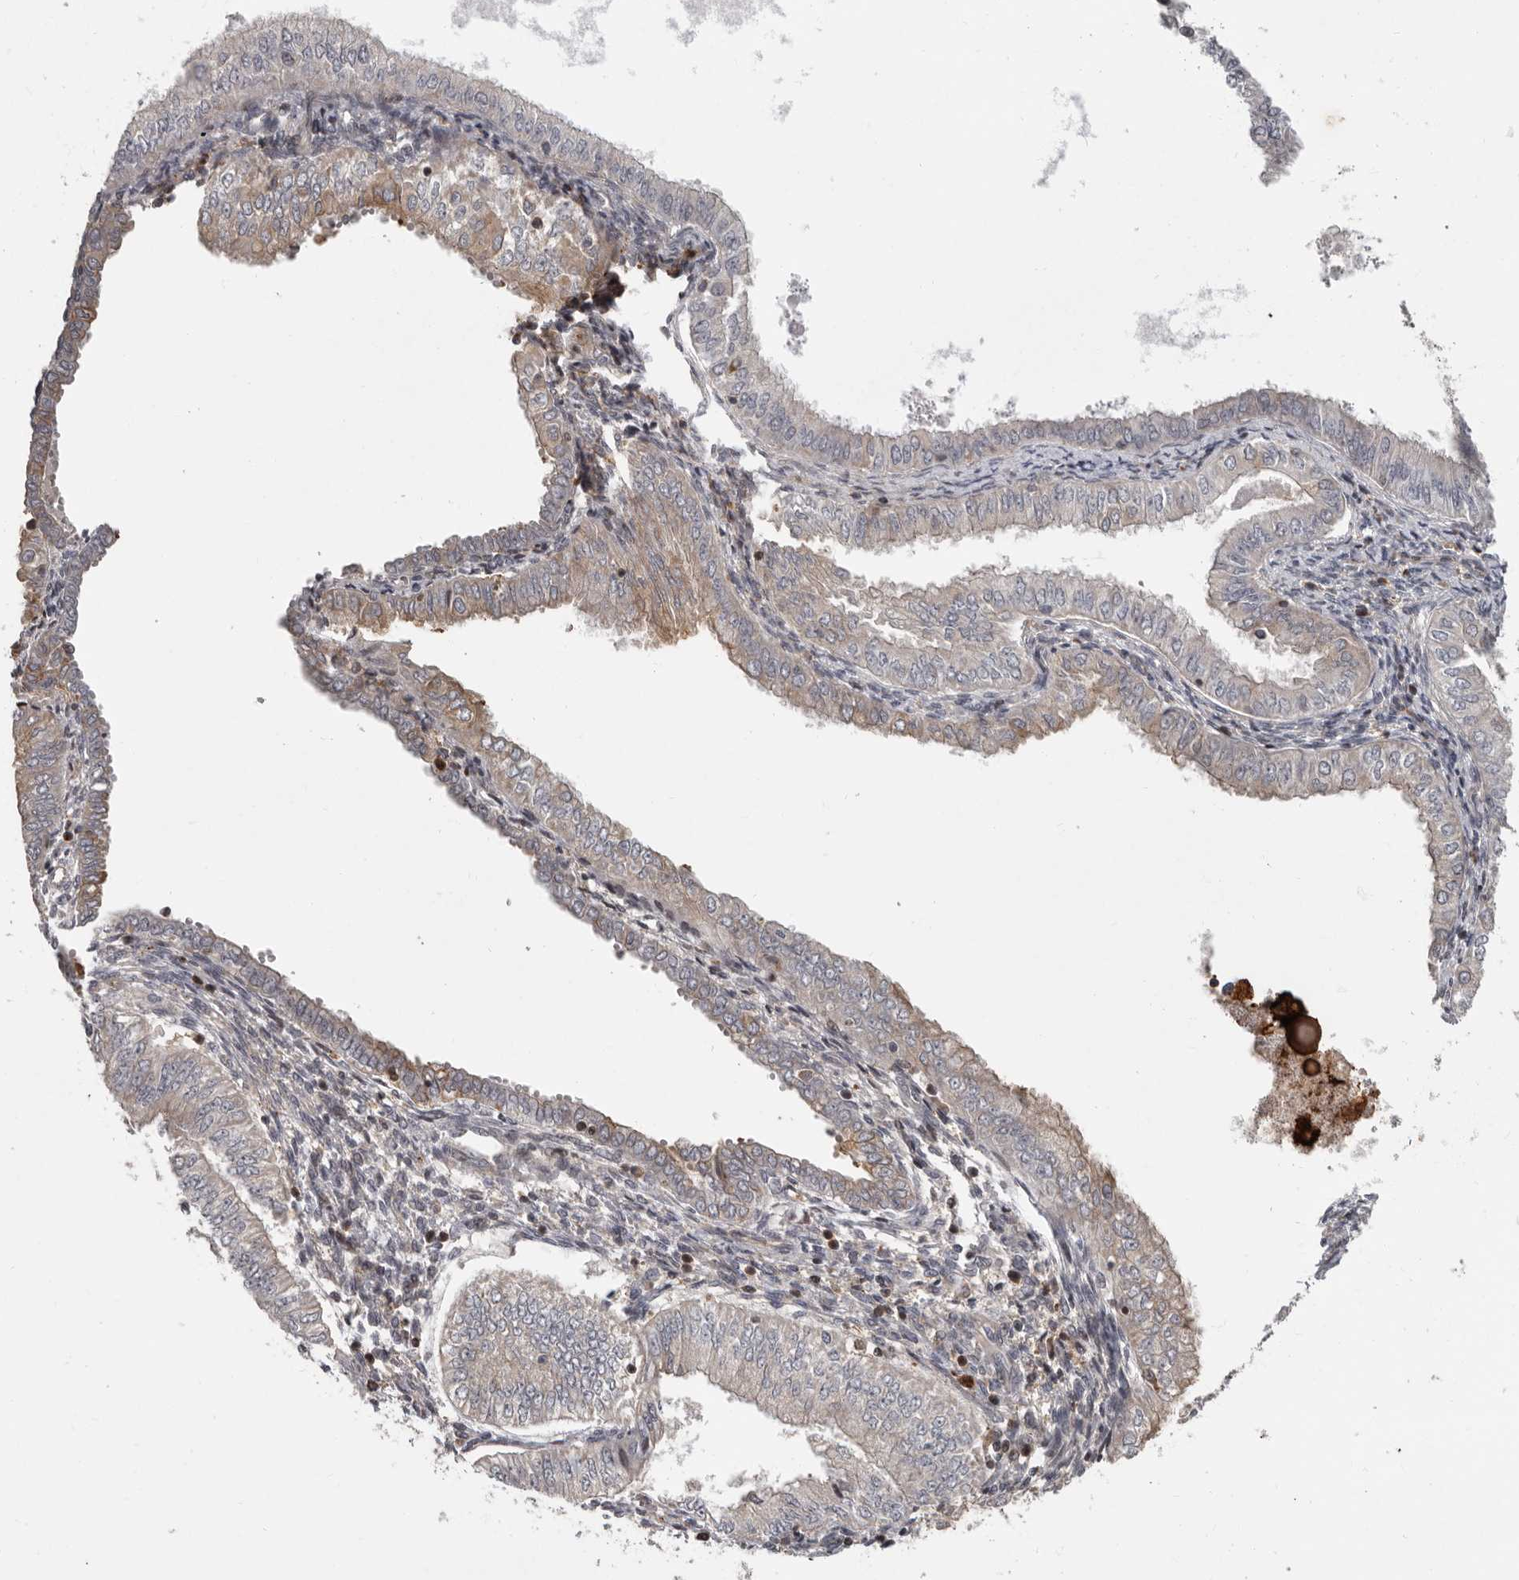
{"staining": {"intensity": "negative", "quantity": "none", "location": "none"}, "tissue": "endometrial cancer", "cell_type": "Tumor cells", "image_type": "cancer", "snomed": [{"axis": "morphology", "description": "Normal tissue, NOS"}, {"axis": "morphology", "description": "Adenocarcinoma, NOS"}, {"axis": "topography", "description": "Endometrium"}], "caption": "High power microscopy histopathology image of an immunohistochemistry photomicrograph of endometrial cancer, revealing no significant staining in tumor cells.", "gene": "FGFR4", "patient": {"sex": "female", "age": 53}}